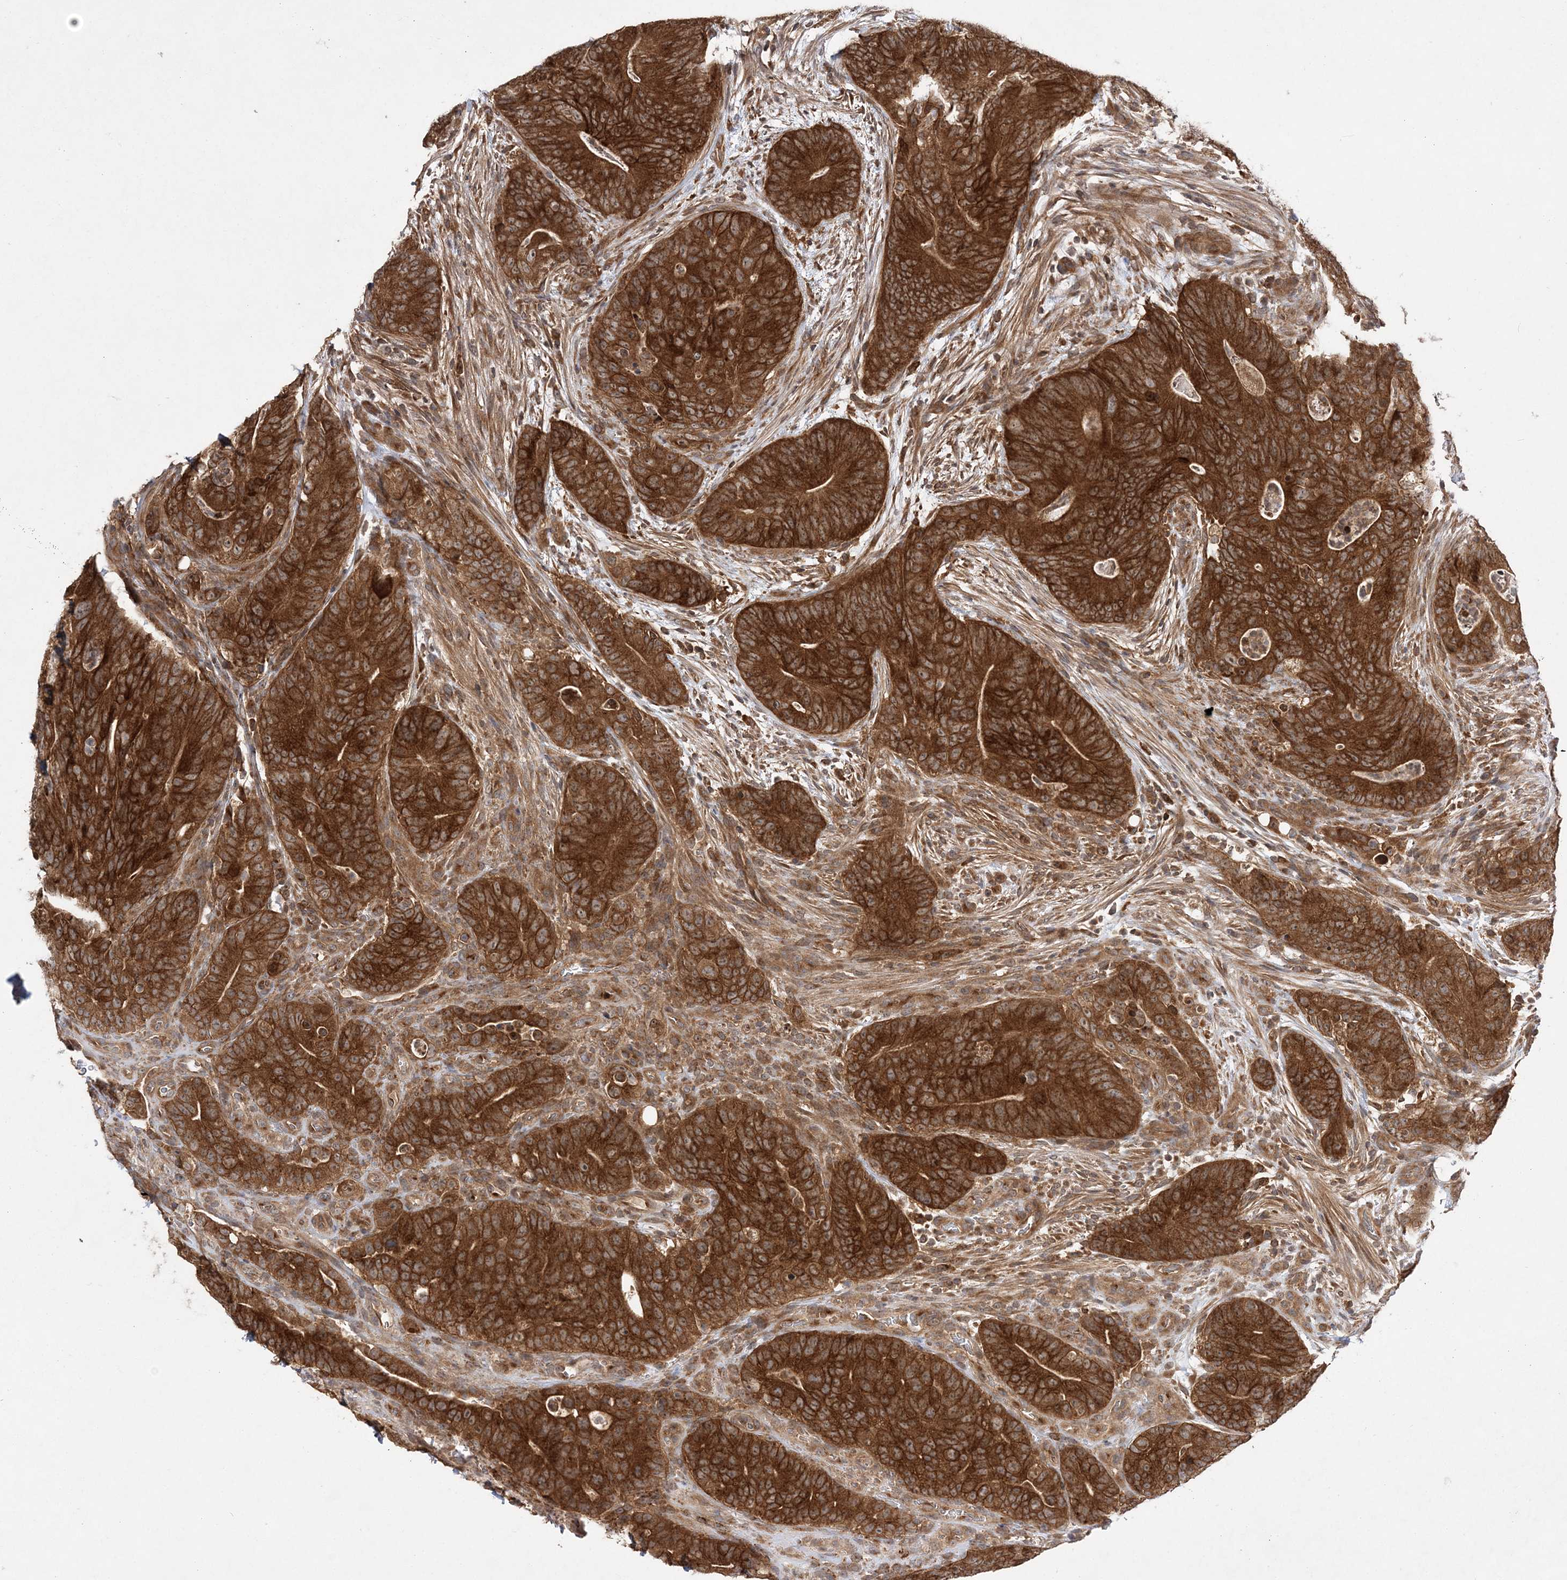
{"staining": {"intensity": "moderate", "quantity": ">75%", "location": "cytoplasmic/membranous"}, "tissue": "colorectal cancer", "cell_type": "Tumor cells", "image_type": "cancer", "snomed": [{"axis": "morphology", "description": "Normal tissue, NOS"}, {"axis": "topography", "description": "Colon"}], "caption": "Human colorectal cancer stained with a brown dye displays moderate cytoplasmic/membranous positive staining in about >75% of tumor cells.", "gene": "TMEM9B", "patient": {"sex": "female", "age": 82}}